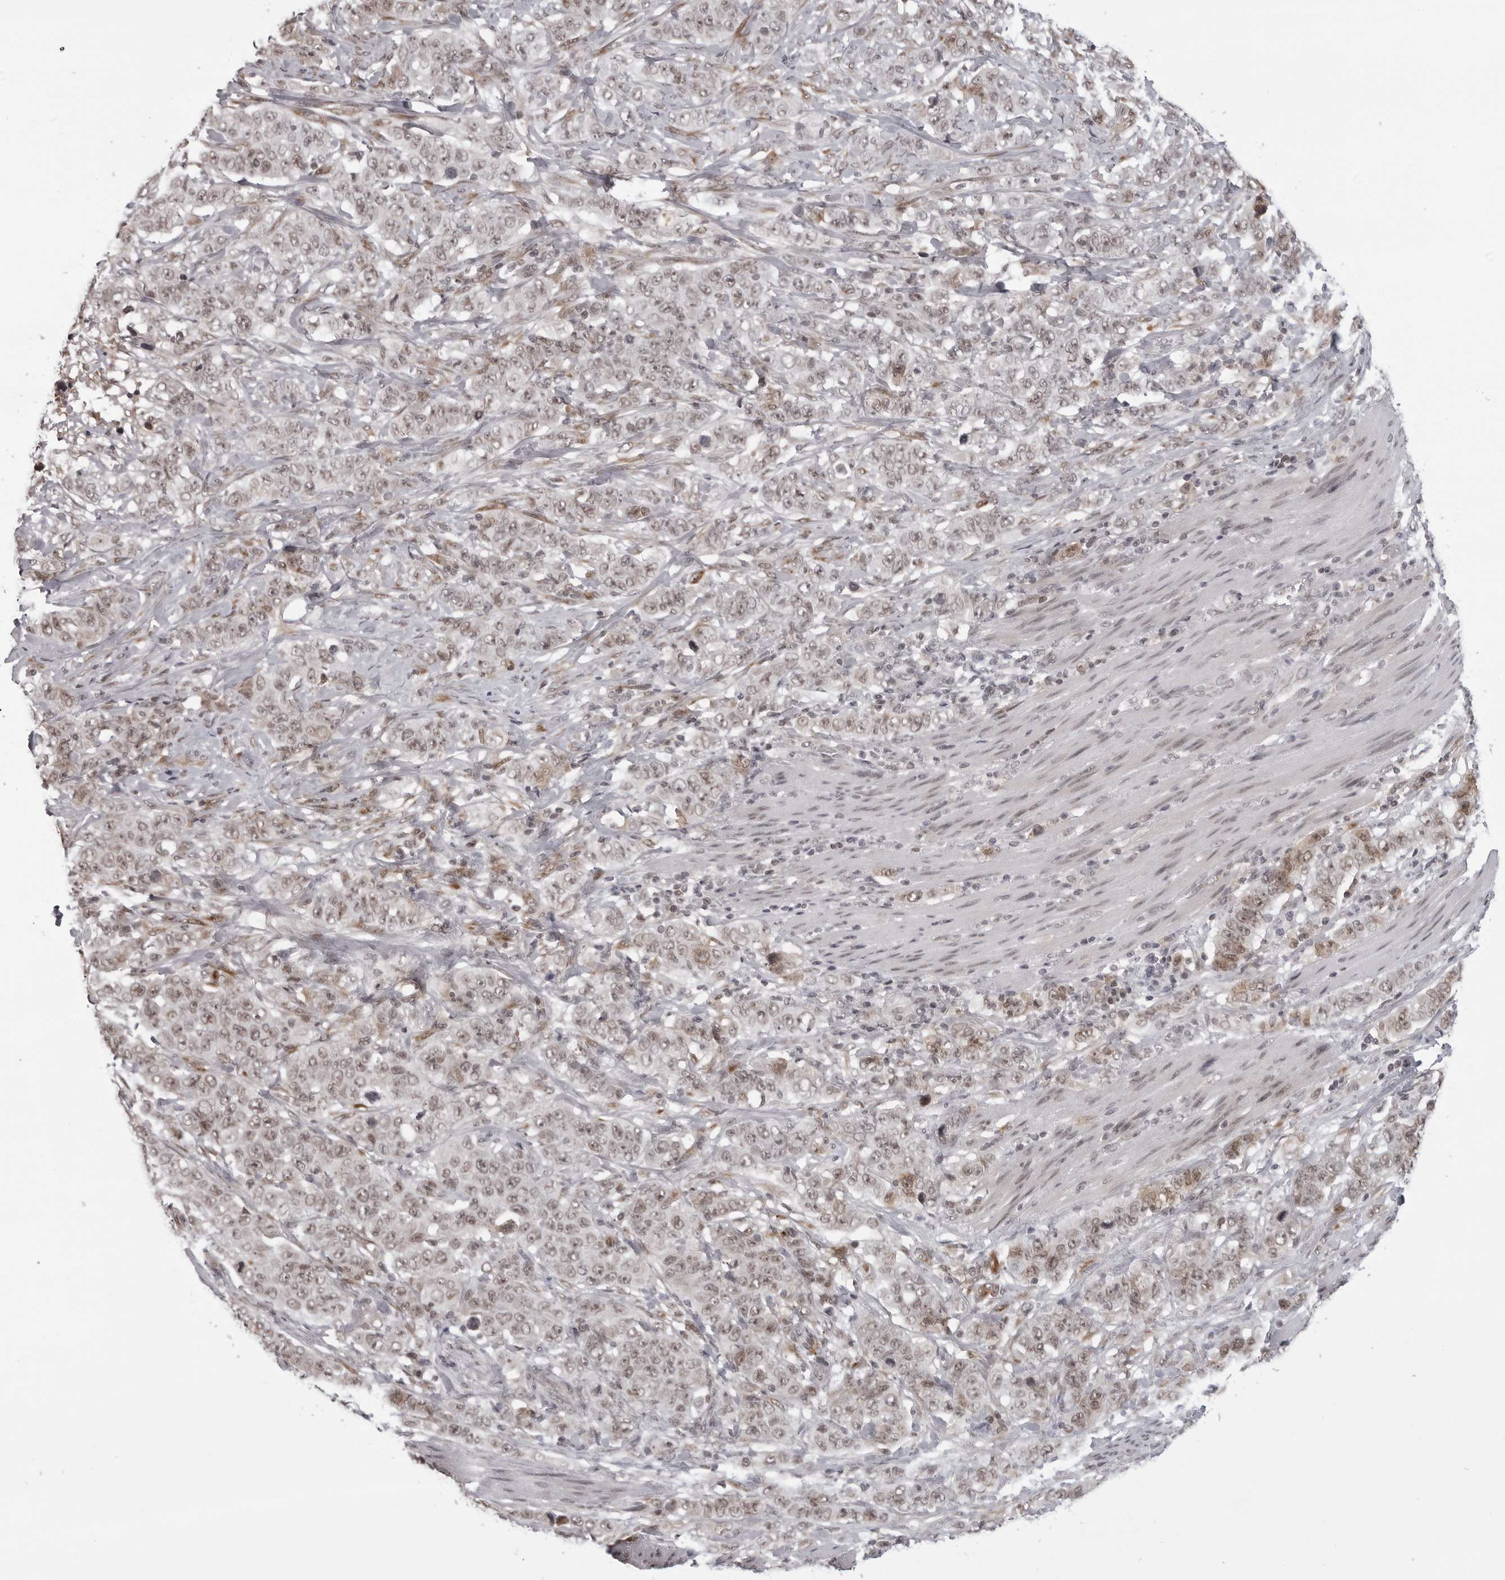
{"staining": {"intensity": "moderate", "quantity": ">75%", "location": "nuclear"}, "tissue": "stomach cancer", "cell_type": "Tumor cells", "image_type": "cancer", "snomed": [{"axis": "morphology", "description": "Adenocarcinoma, NOS"}, {"axis": "topography", "description": "Stomach"}], "caption": "Human stomach adenocarcinoma stained with a brown dye shows moderate nuclear positive positivity in approximately >75% of tumor cells.", "gene": "PHF3", "patient": {"sex": "male", "age": 48}}